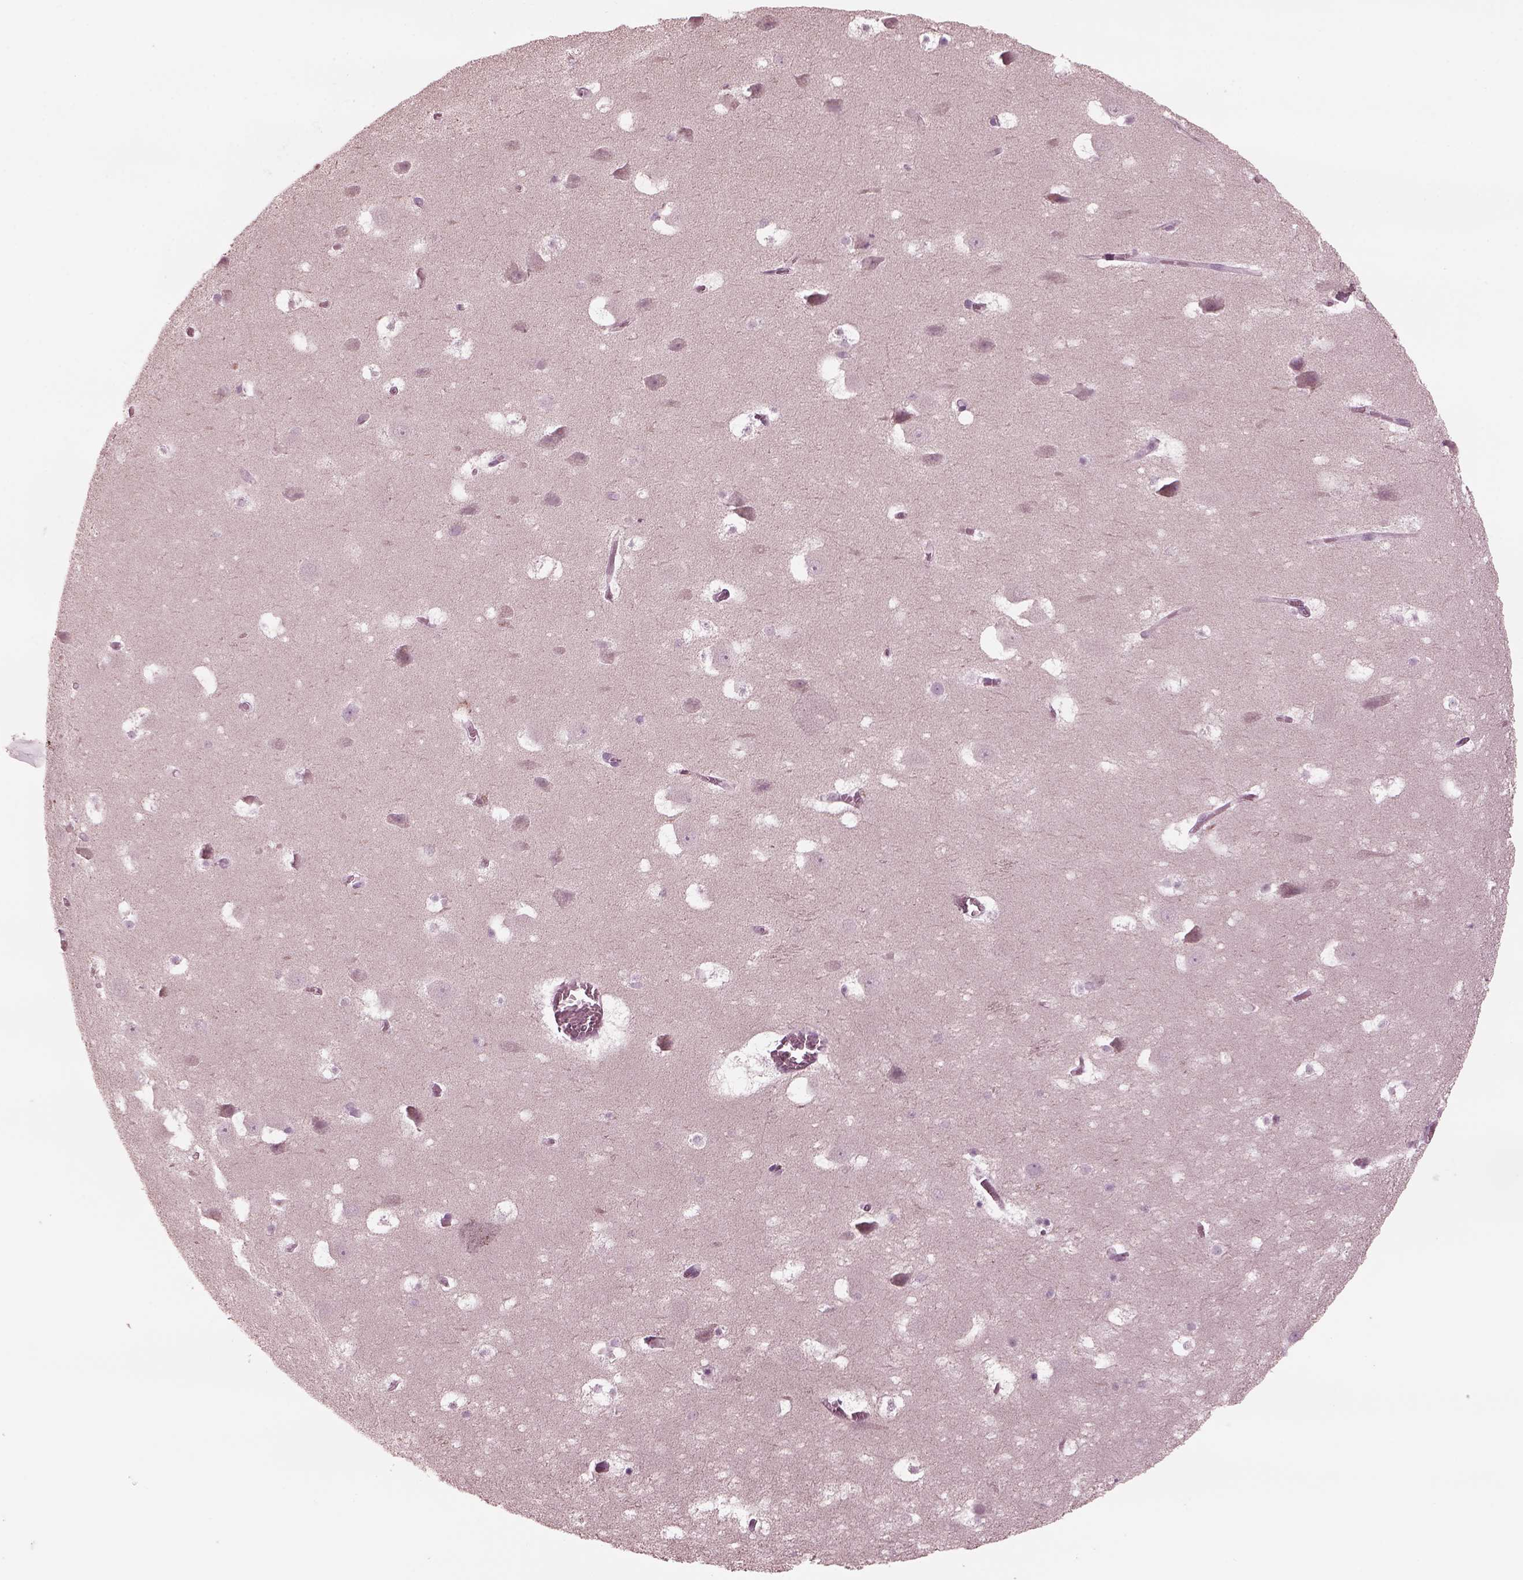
{"staining": {"intensity": "negative", "quantity": "none", "location": "none"}, "tissue": "hippocampus", "cell_type": "Glial cells", "image_type": "normal", "snomed": [{"axis": "morphology", "description": "Normal tissue, NOS"}, {"axis": "topography", "description": "Hippocampus"}], "caption": "Immunohistochemistry (IHC) image of benign human hippocampus stained for a protein (brown), which demonstrates no staining in glial cells.", "gene": "YY2", "patient": {"sex": "male", "age": 45}}